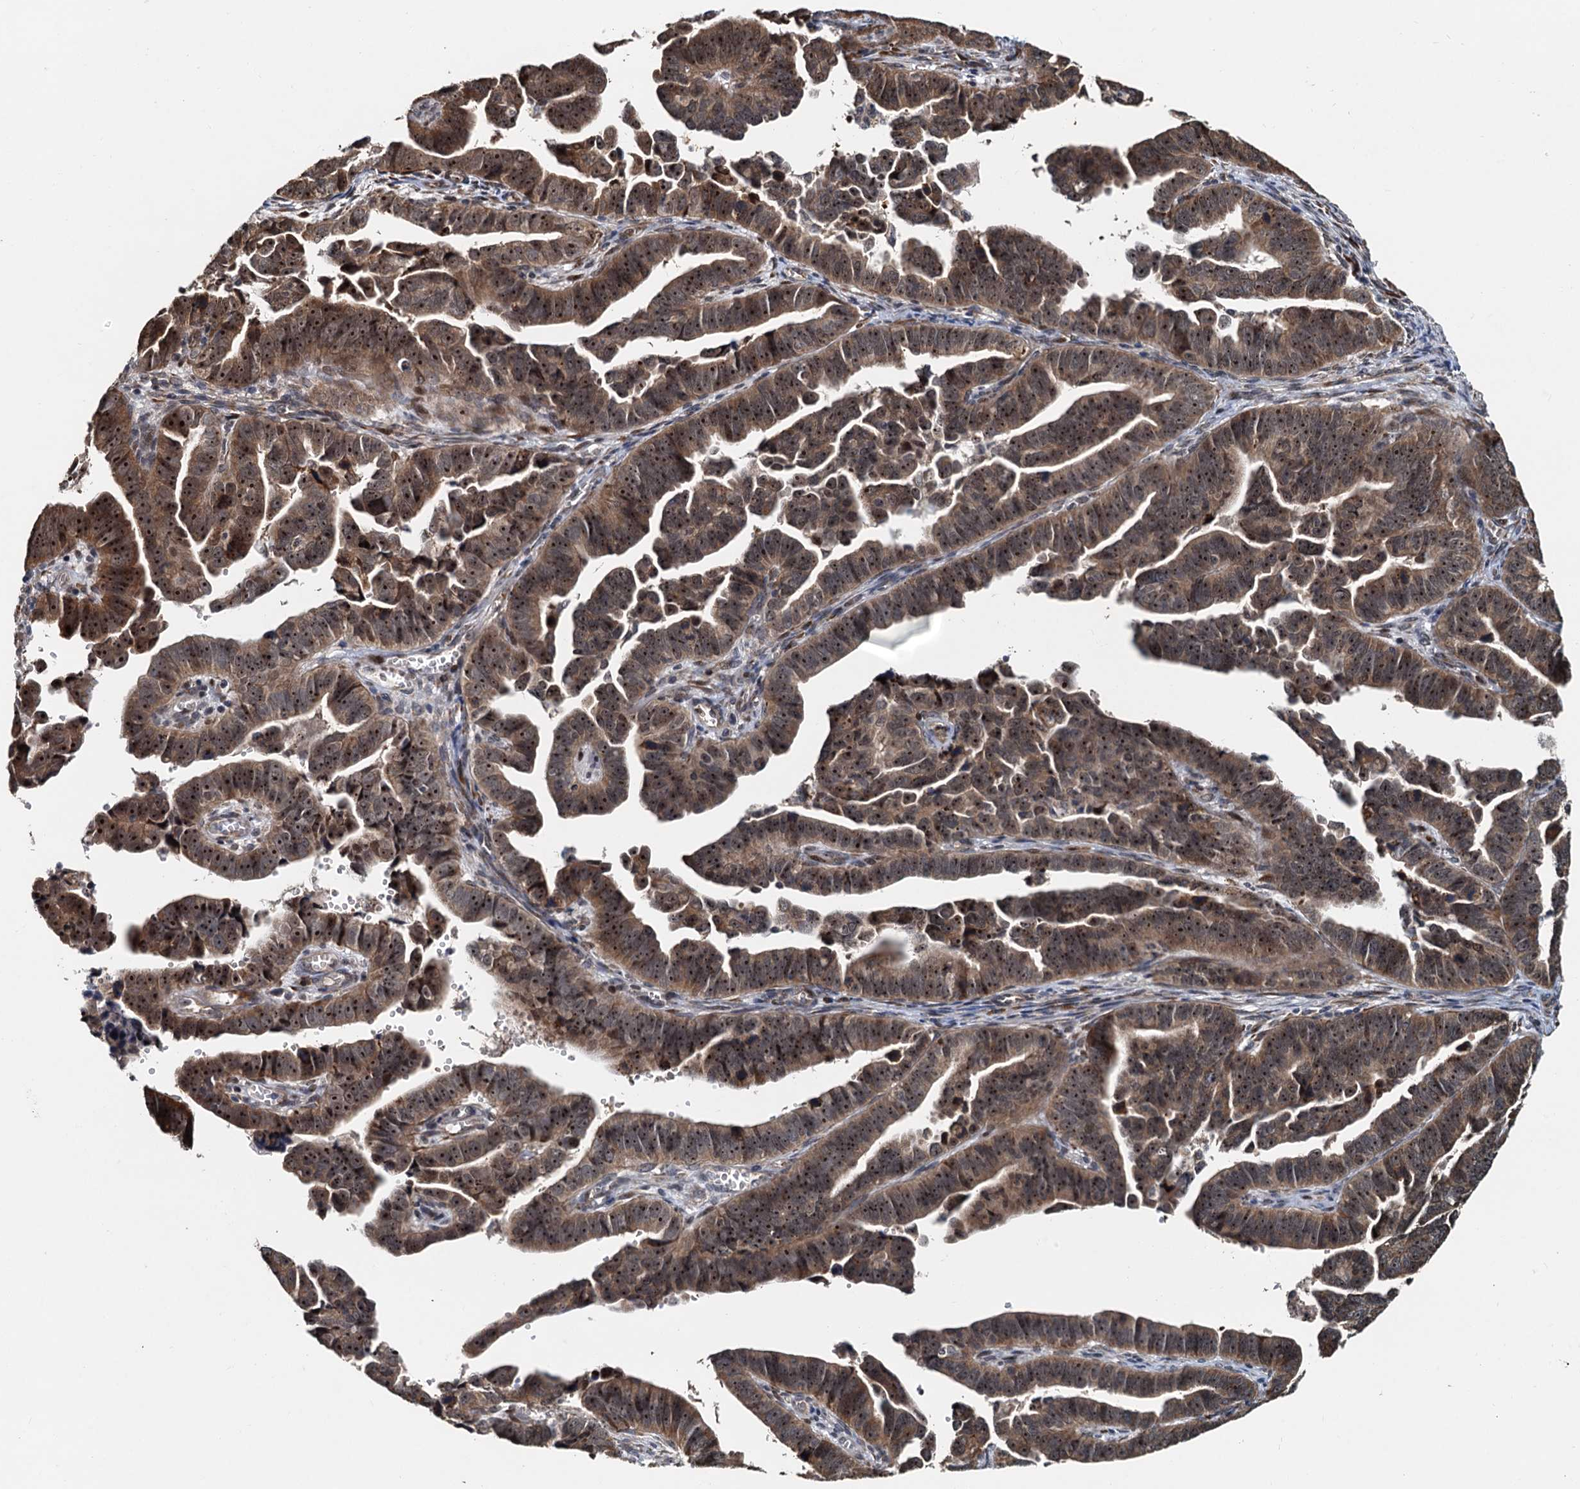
{"staining": {"intensity": "moderate", "quantity": ">75%", "location": "cytoplasmic/membranous,nuclear"}, "tissue": "endometrial cancer", "cell_type": "Tumor cells", "image_type": "cancer", "snomed": [{"axis": "morphology", "description": "Adenocarcinoma, NOS"}, {"axis": "topography", "description": "Endometrium"}], "caption": "Immunohistochemical staining of human adenocarcinoma (endometrial) displays moderate cytoplasmic/membranous and nuclear protein expression in about >75% of tumor cells.", "gene": "DNAJC21", "patient": {"sex": "female", "age": 75}}